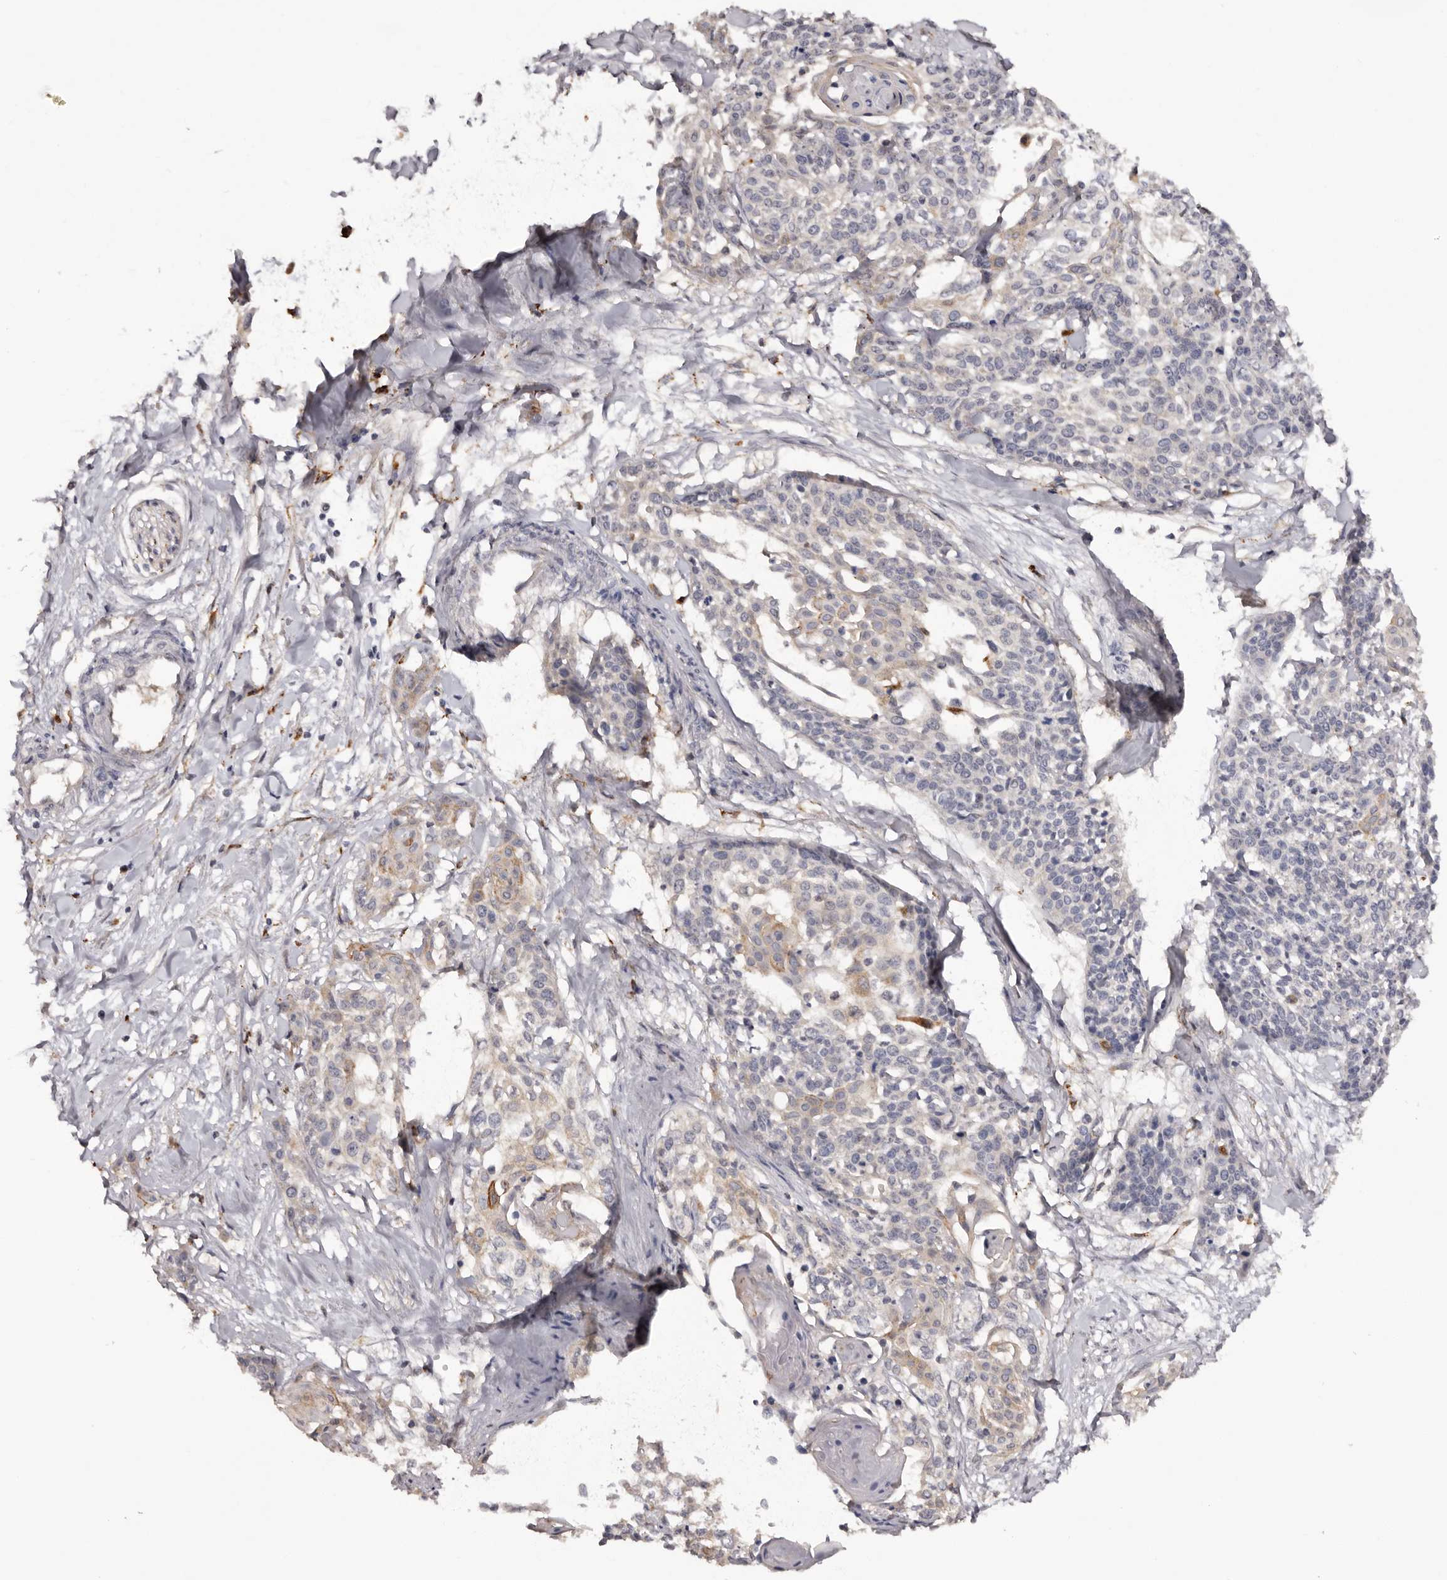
{"staining": {"intensity": "weak", "quantity": "25%-75%", "location": "cytoplasmic/membranous"}, "tissue": "cervical cancer", "cell_type": "Tumor cells", "image_type": "cancer", "snomed": [{"axis": "morphology", "description": "Squamous cell carcinoma, NOS"}, {"axis": "topography", "description": "Cervix"}], "caption": "Immunohistochemistry (IHC) photomicrograph of neoplastic tissue: human cervical cancer stained using IHC reveals low levels of weak protein expression localized specifically in the cytoplasmic/membranous of tumor cells, appearing as a cytoplasmic/membranous brown color.", "gene": "DAP", "patient": {"sex": "female", "age": 57}}